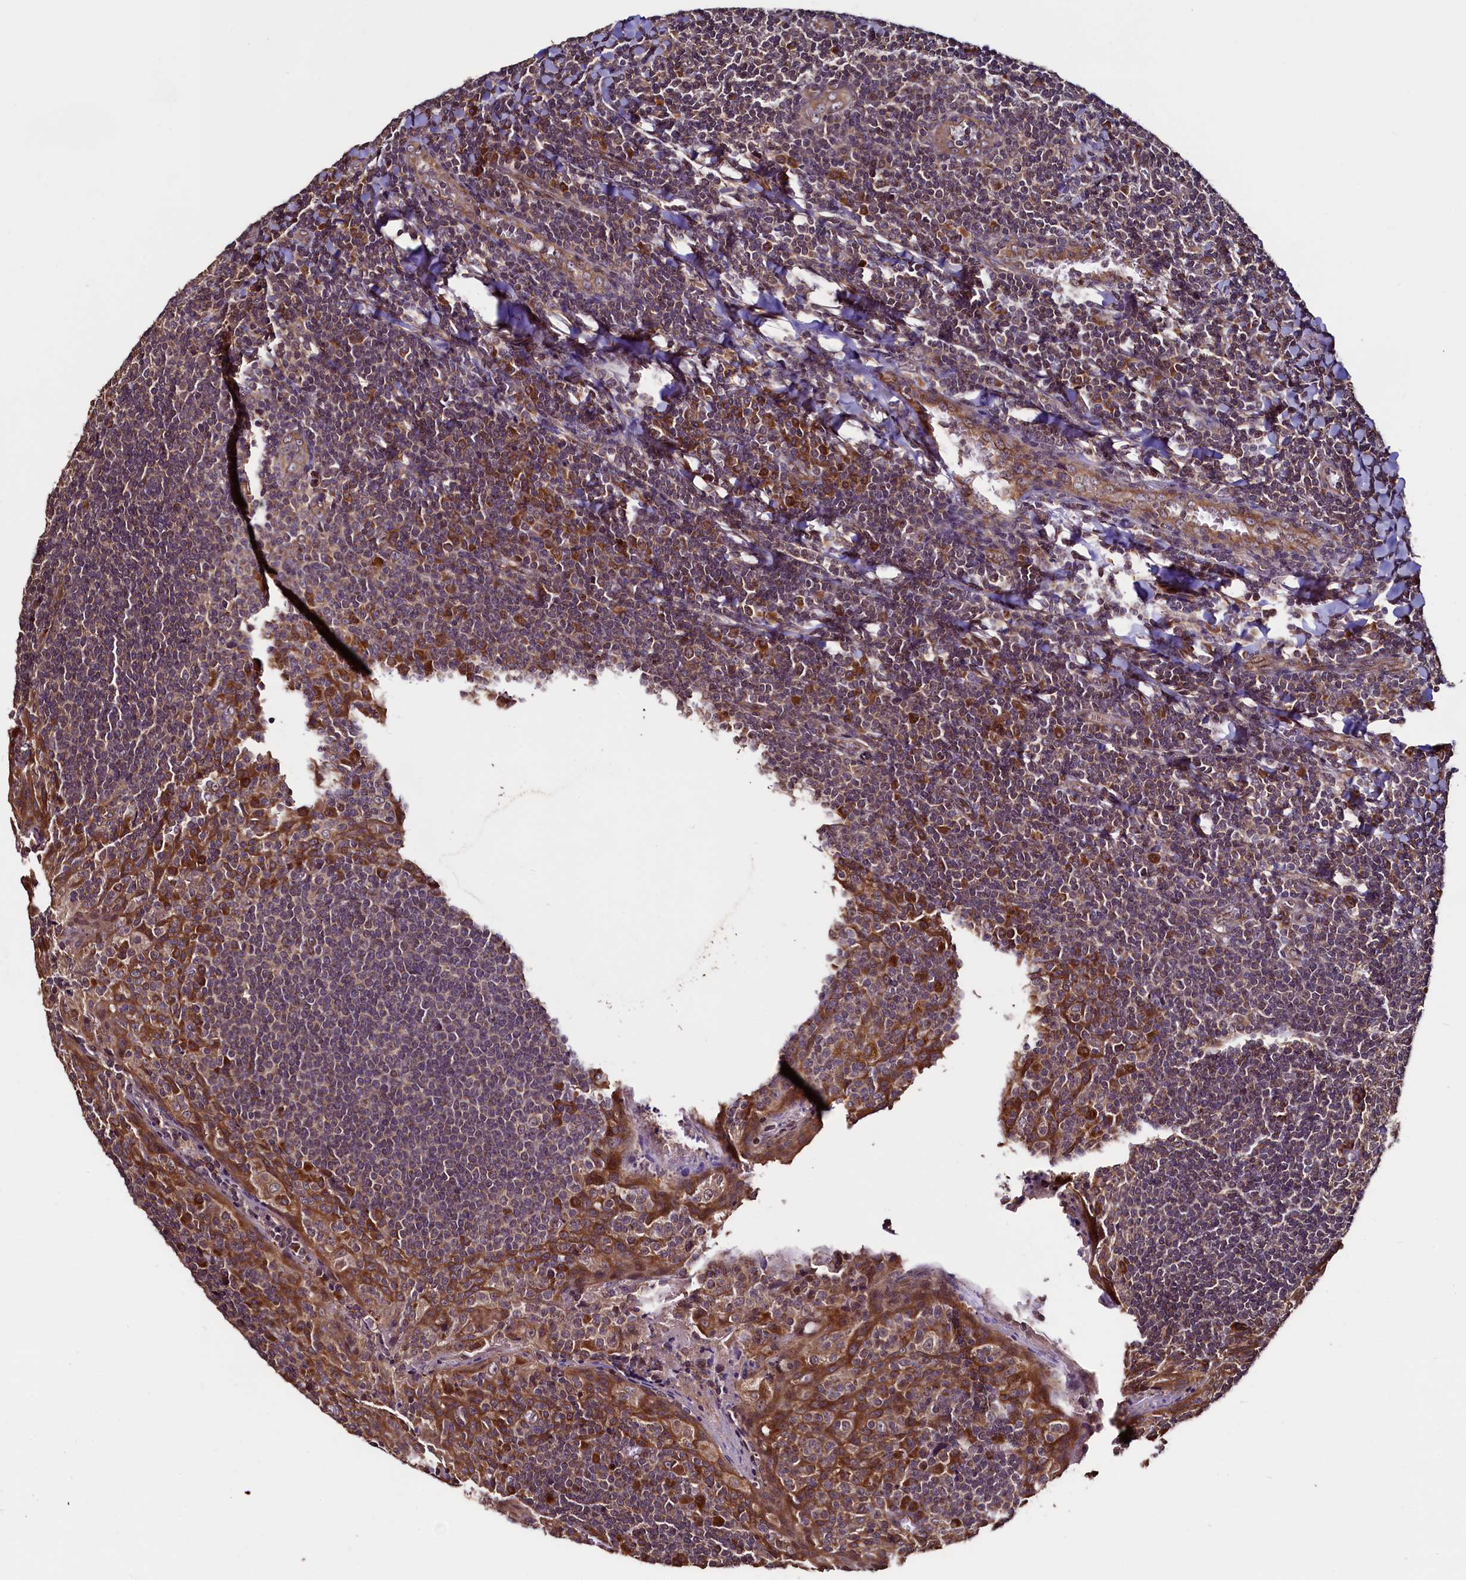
{"staining": {"intensity": "weak", "quantity": "<25%", "location": "cytoplasmic/membranous"}, "tissue": "tonsil", "cell_type": "Germinal center cells", "image_type": "normal", "snomed": [{"axis": "morphology", "description": "Normal tissue, NOS"}, {"axis": "topography", "description": "Tonsil"}], "caption": "This is an IHC image of normal human tonsil. There is no positivity in germinal center cells.", "gene": "RBFA", "patient": {"sex": "male", "age": 27}}